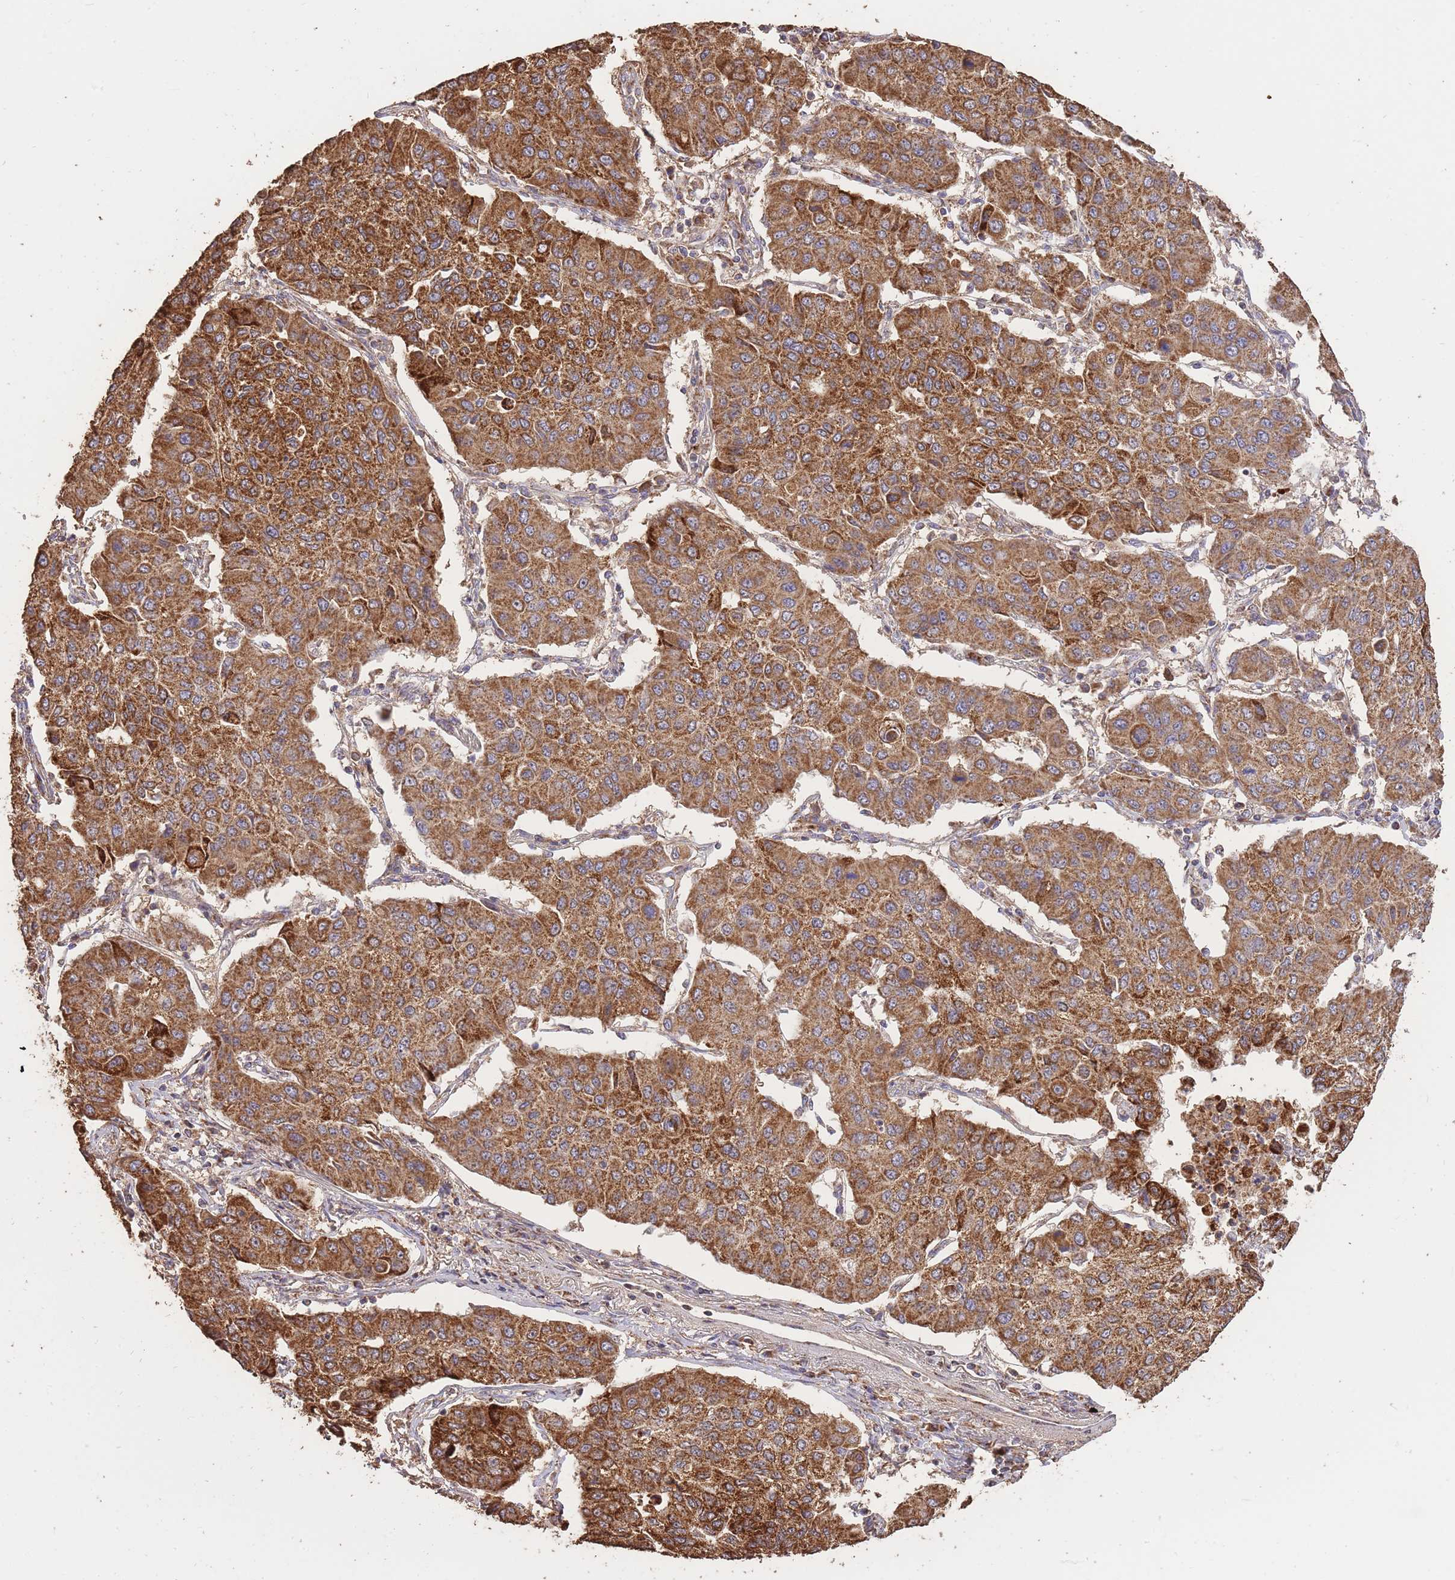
{"staining": {"intensity": "strong", "quantity": ">75%", "location": "cytoplasmic/membranous"}, "tissue": "lung cancer", "cell_type": "Tumor cells", "image_type": "cancer", "snomed": [{"axis": "morphology", "description": "Squamous cell carcinoma, NOS"}, {"axis": "topography", "description": "Lung"}], "caption": "The image displays a brown stain indicating the presence of a protein in the cytoplasmic/membranous of tumor cells in lung squamous cell carcinoma. The staining was performed using DAB (3,3'-diaminobenzidine) to visualize the protein expression in brown, while the nuclei were stained in blue with hematoxylin (Magnification: 20x).", "gene": "PREP", "patient": {"sex": "male", "age": 74}}